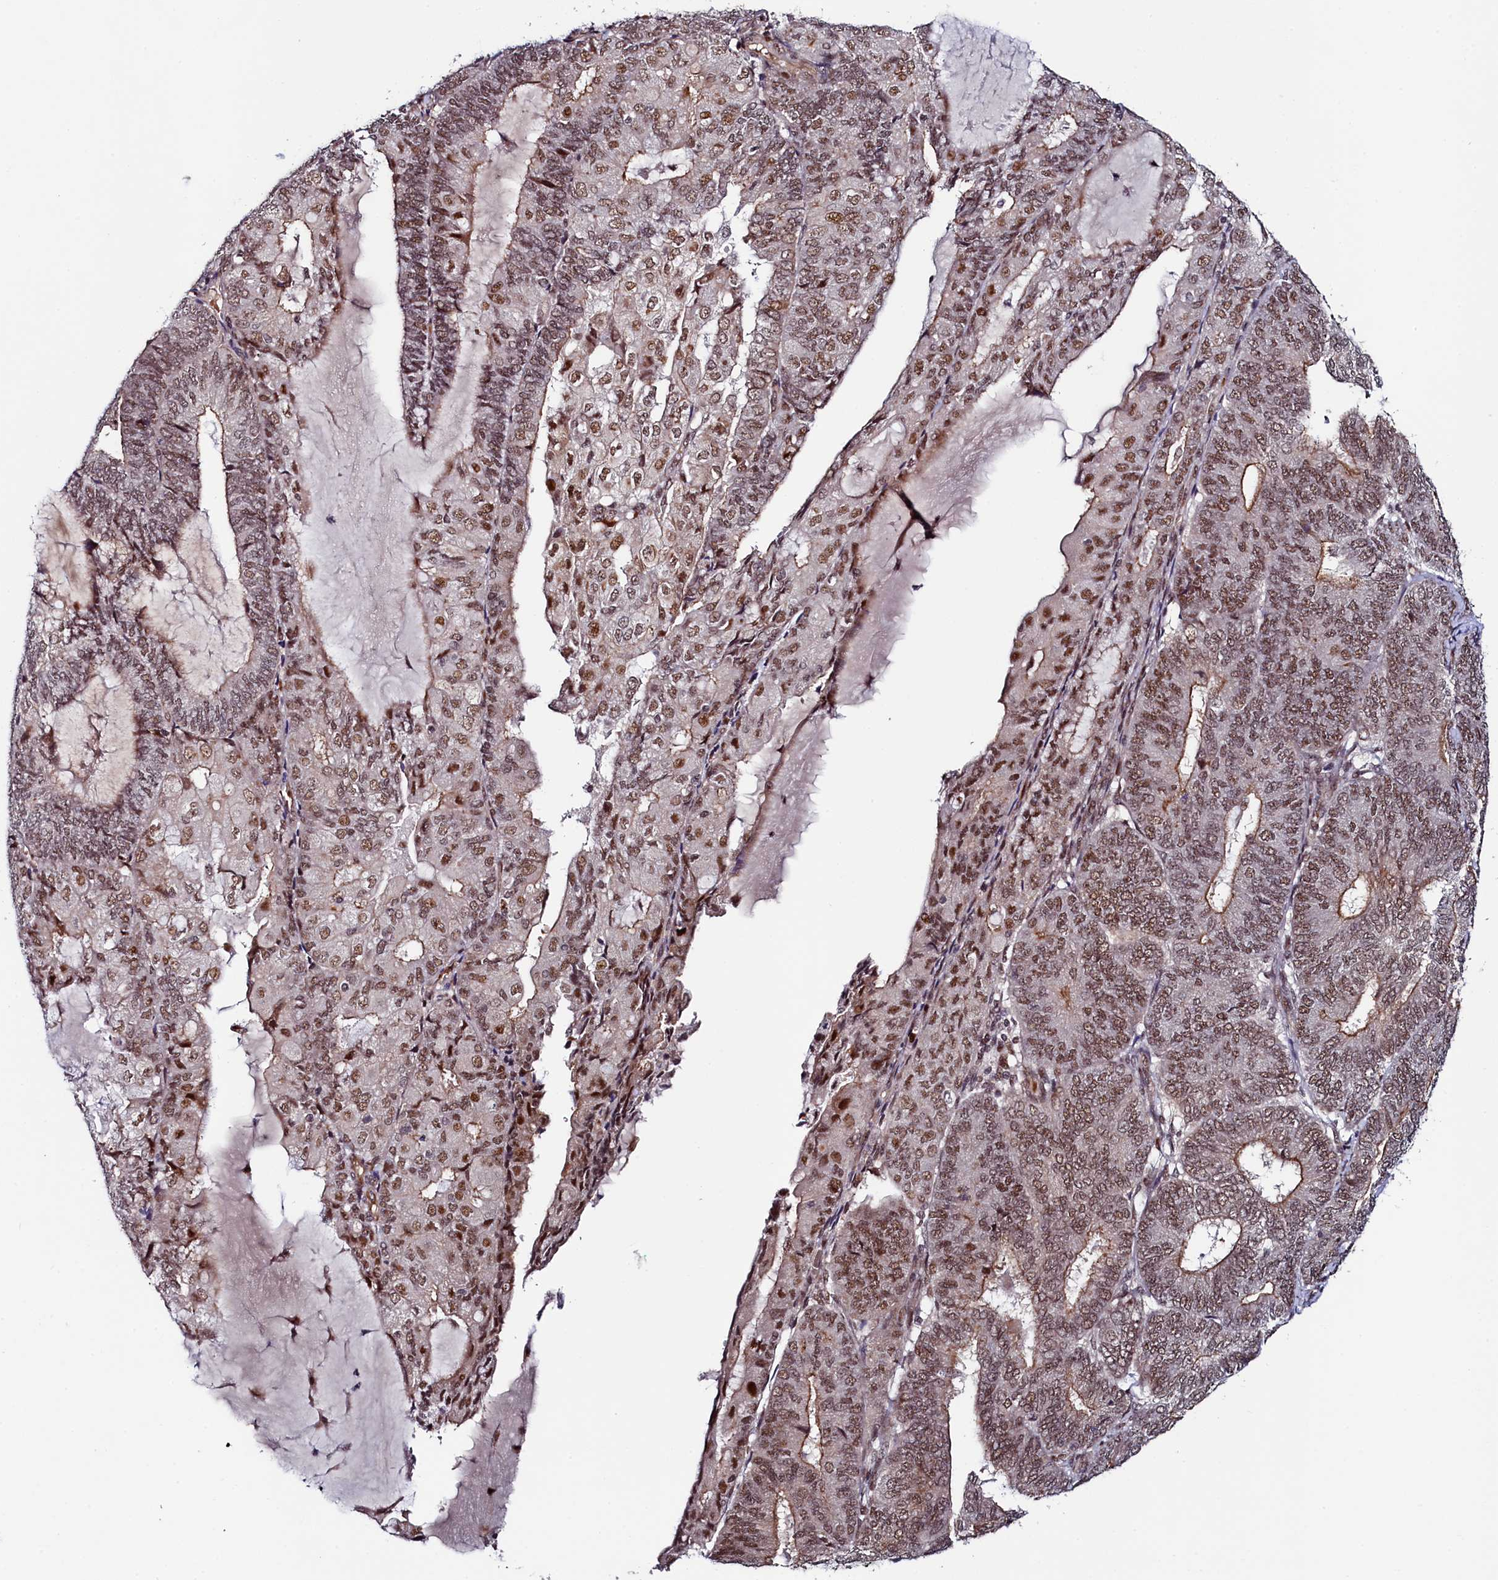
{"staining": {"intensity": "moderate", "quantity": ">75%", "location": "cytoplasmic/membranous,nuclear"}, "tissue": "endometrial cancer", "cell_type": "Tumor cells", "image_type": "cancer", "snomed": [{"axis": "morphology", "description": "Adenocarcinoma, NOS"}, {"axis": "topography", "description": "Endometrium"}], "caption": "Immunohistochemical staining of endometrial cancer demonstrates medium levels of moderate cytoplasmic/membranous and nuclear protein positivity in about >75% of tumor cells.", "gene": "LEO1", "patient": {"sex": "female", "age": 81}}